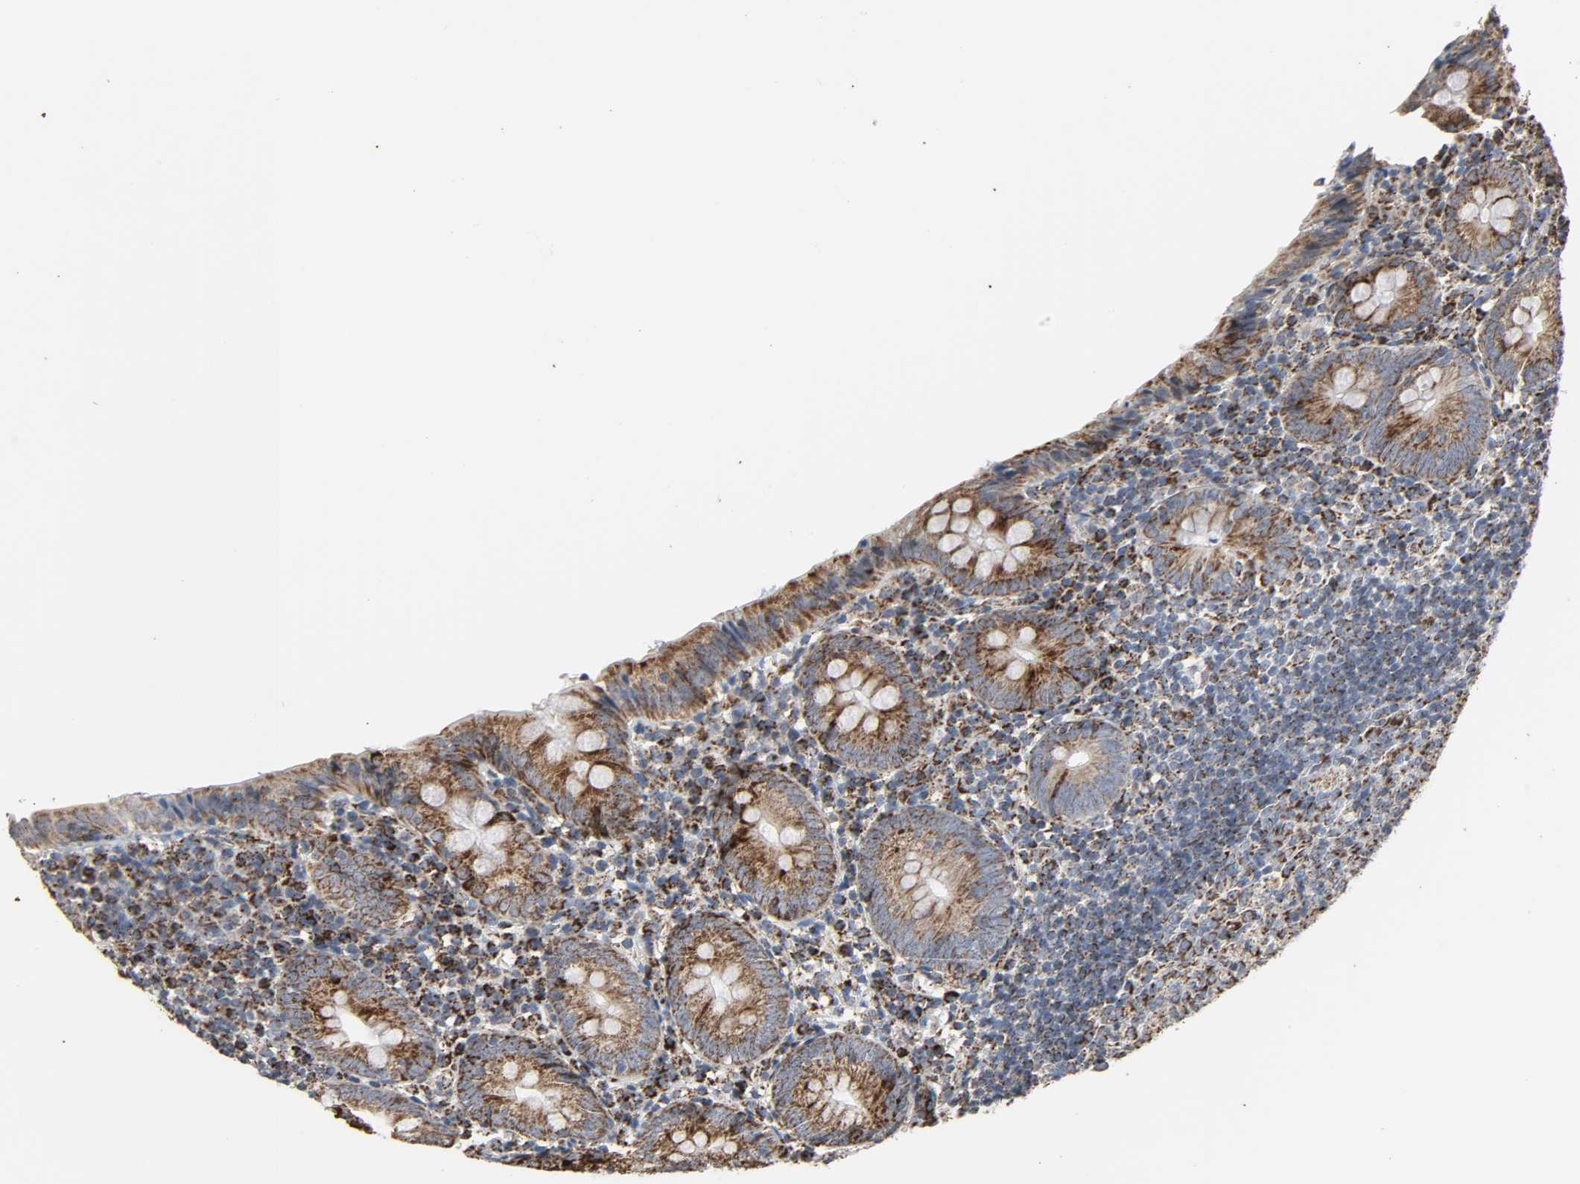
{"staining": {"intensity": "strong", "quantity": ">75%", "location": "cytoplasmic/membranous"}, "tissue": "appendix", "cell_type": "Glandular cells", "image_type": "normal", "snomed": [{"axis": "morphology", "description": "Normal tissue, NOS"}, {"axis": "topography", "description": "Appendix"}], "caption": "A brown stain highlights strong cytoplasmic/membranous expression of a protein in glandular cells of normal human appendix. Using DAB (3,3'-diaminobenzidine) (brown) and hematoxylin (blue) stains, captured at high magnification using brightfield microscopy.", "gene": "ACAT1", "patient": {"sex": "female", "age": 10}}